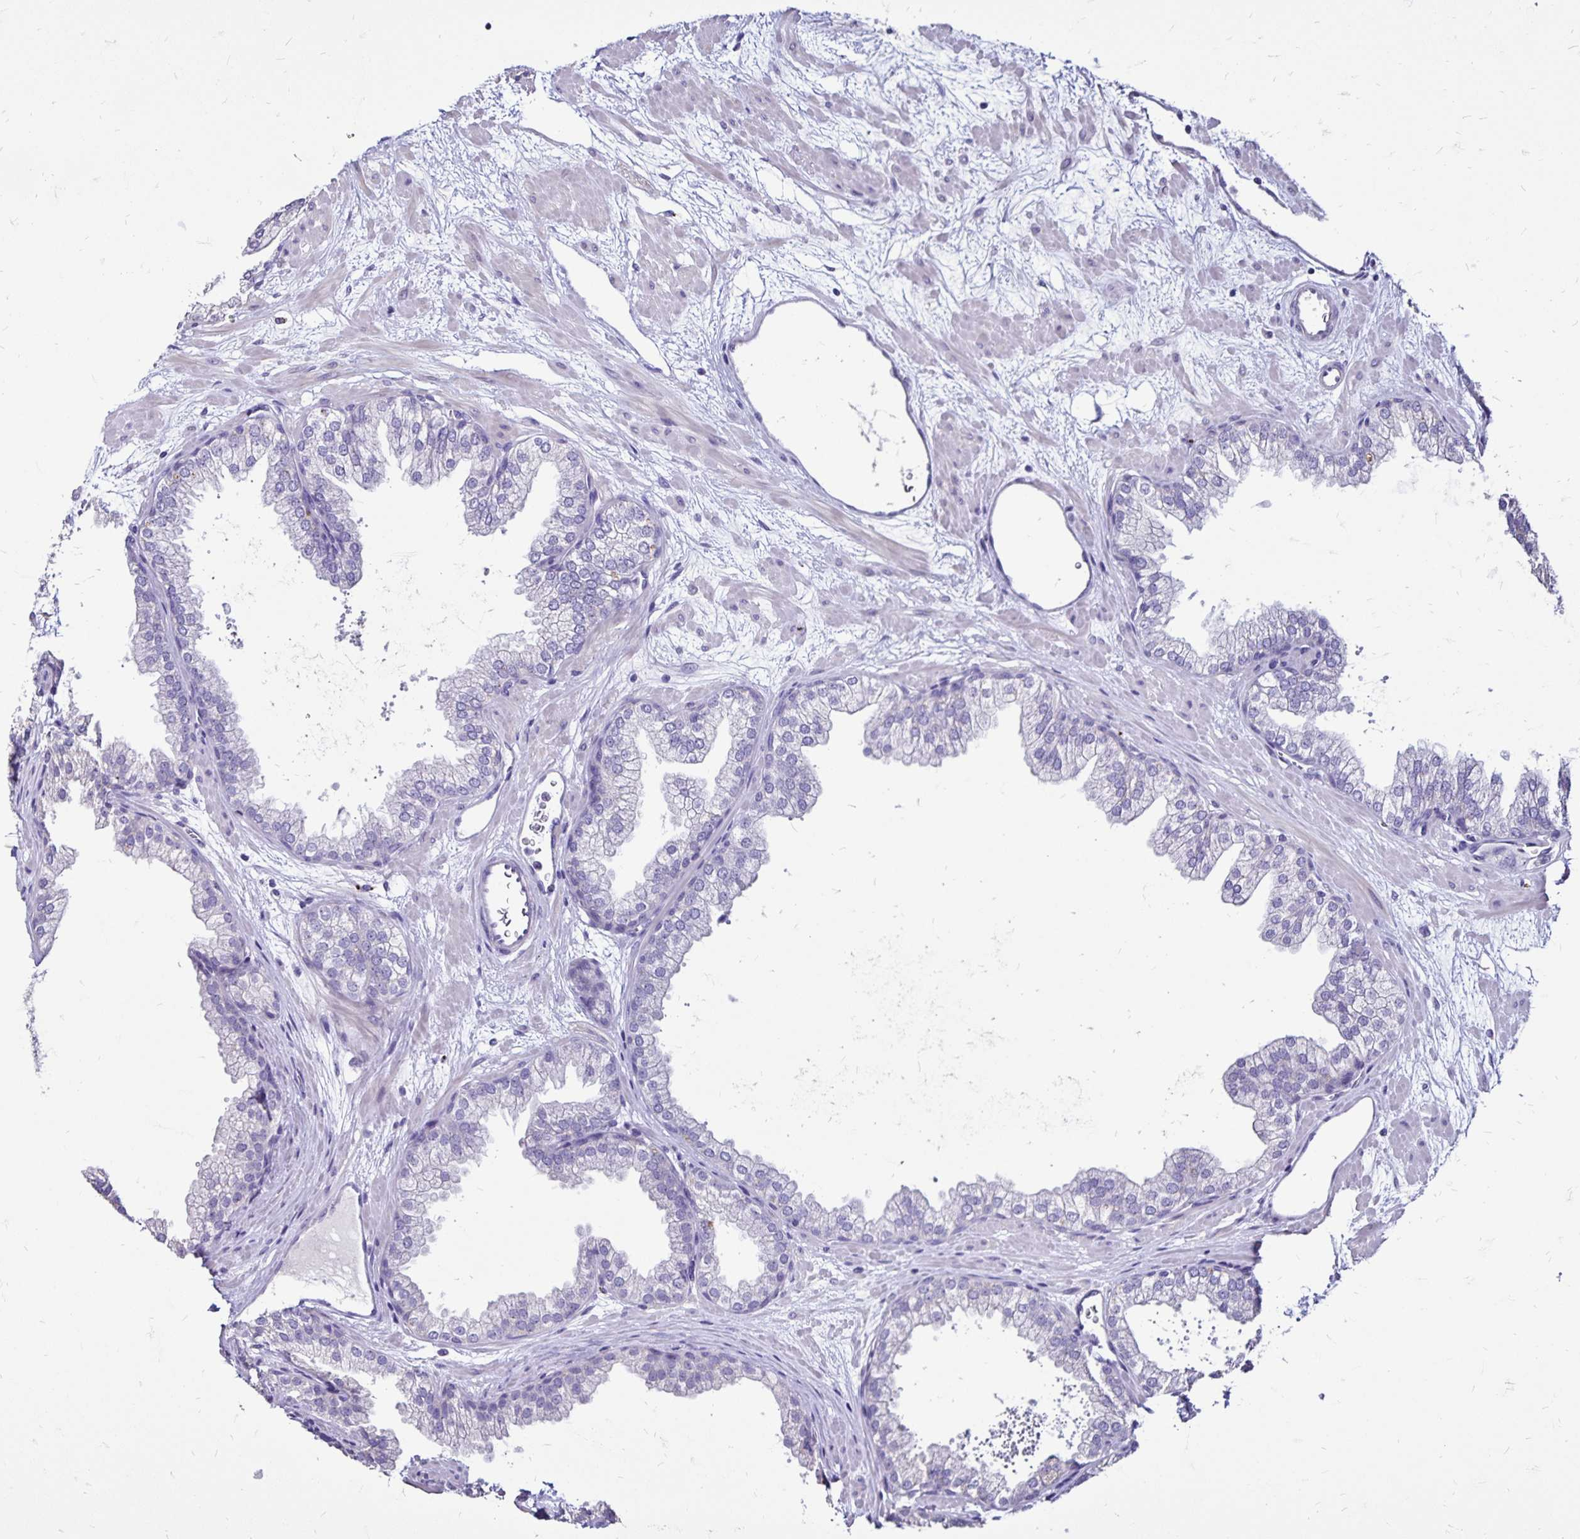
{"staining": {"intensity": "negative", "quantity": "none", "location": "none"}, "tissue": "prostate", "cell_type": "Glandular cells", "image_type": "normal", "snomed": [{"axis": "morphology", "description": "Normal tissue, NOS"}, {"axis": "topography", "description": "Prostate"}], "caption": "The image reveals no significant positivity in glandular cells of prostate.", "gene": "EVPL", "patient": {"sex": "male", "age": 37}}